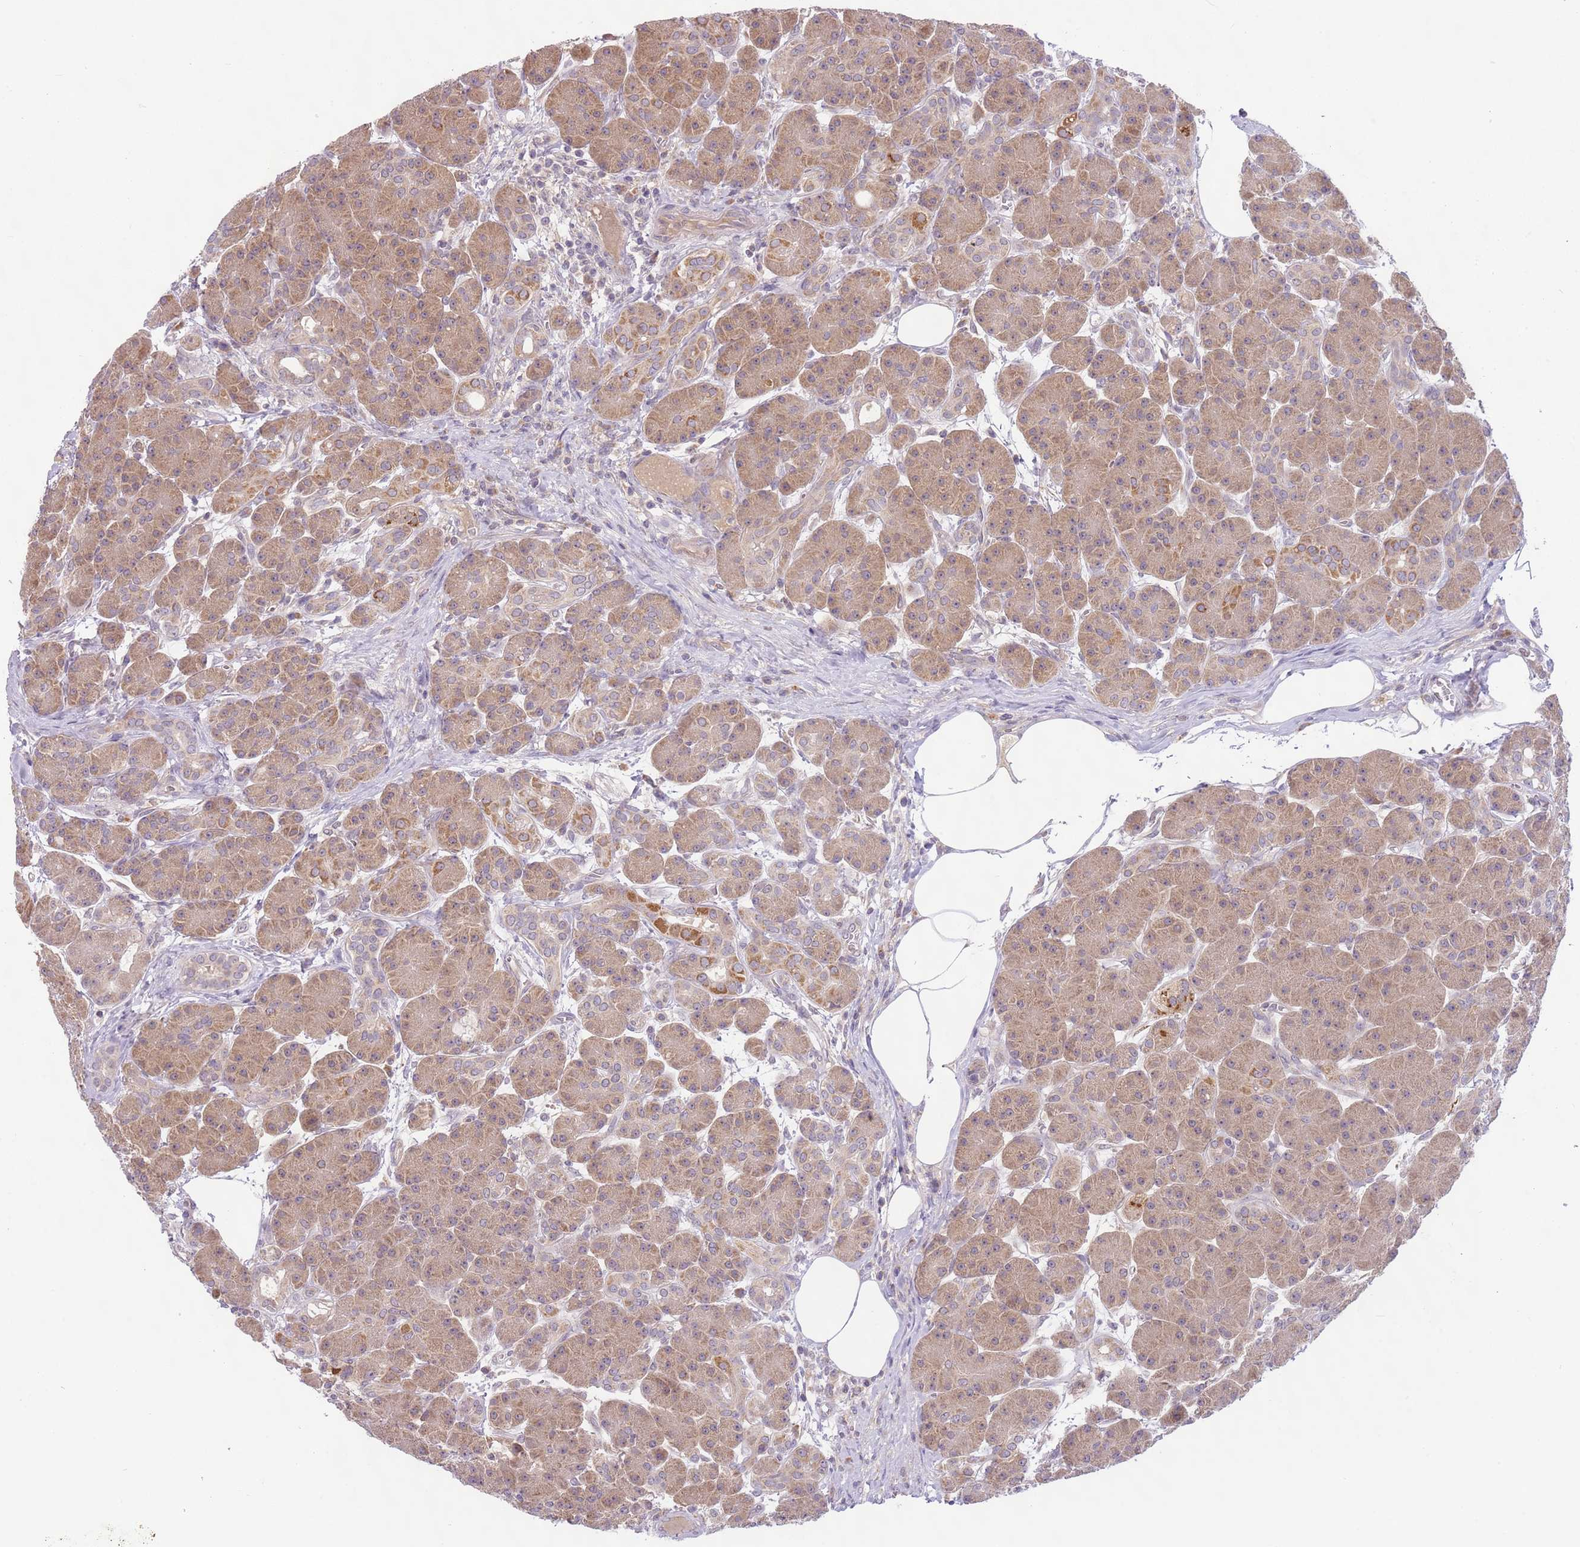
{"staining": {"intensity": "moderate", "quantity": ">75%", "location": "cytoplasmic/membranous"}, "tissue": "pancreas", "cell_type": "Exocrine glandular cells", "image_type": "normal", "snomed": [{"axis": "morphology", "description": "Normal tissue, NOS"}, {"axis": "topography", "description": "Pancreas"}], "caption": "Pancreas stained with immunohistochemistry (IHC) demonstrates moderate cytoplasmic/membranous staining in approximately >75% of exocrine glandular cells.", "gene": "SKOR2", "patient": {"sex": "male", "age": 63}}